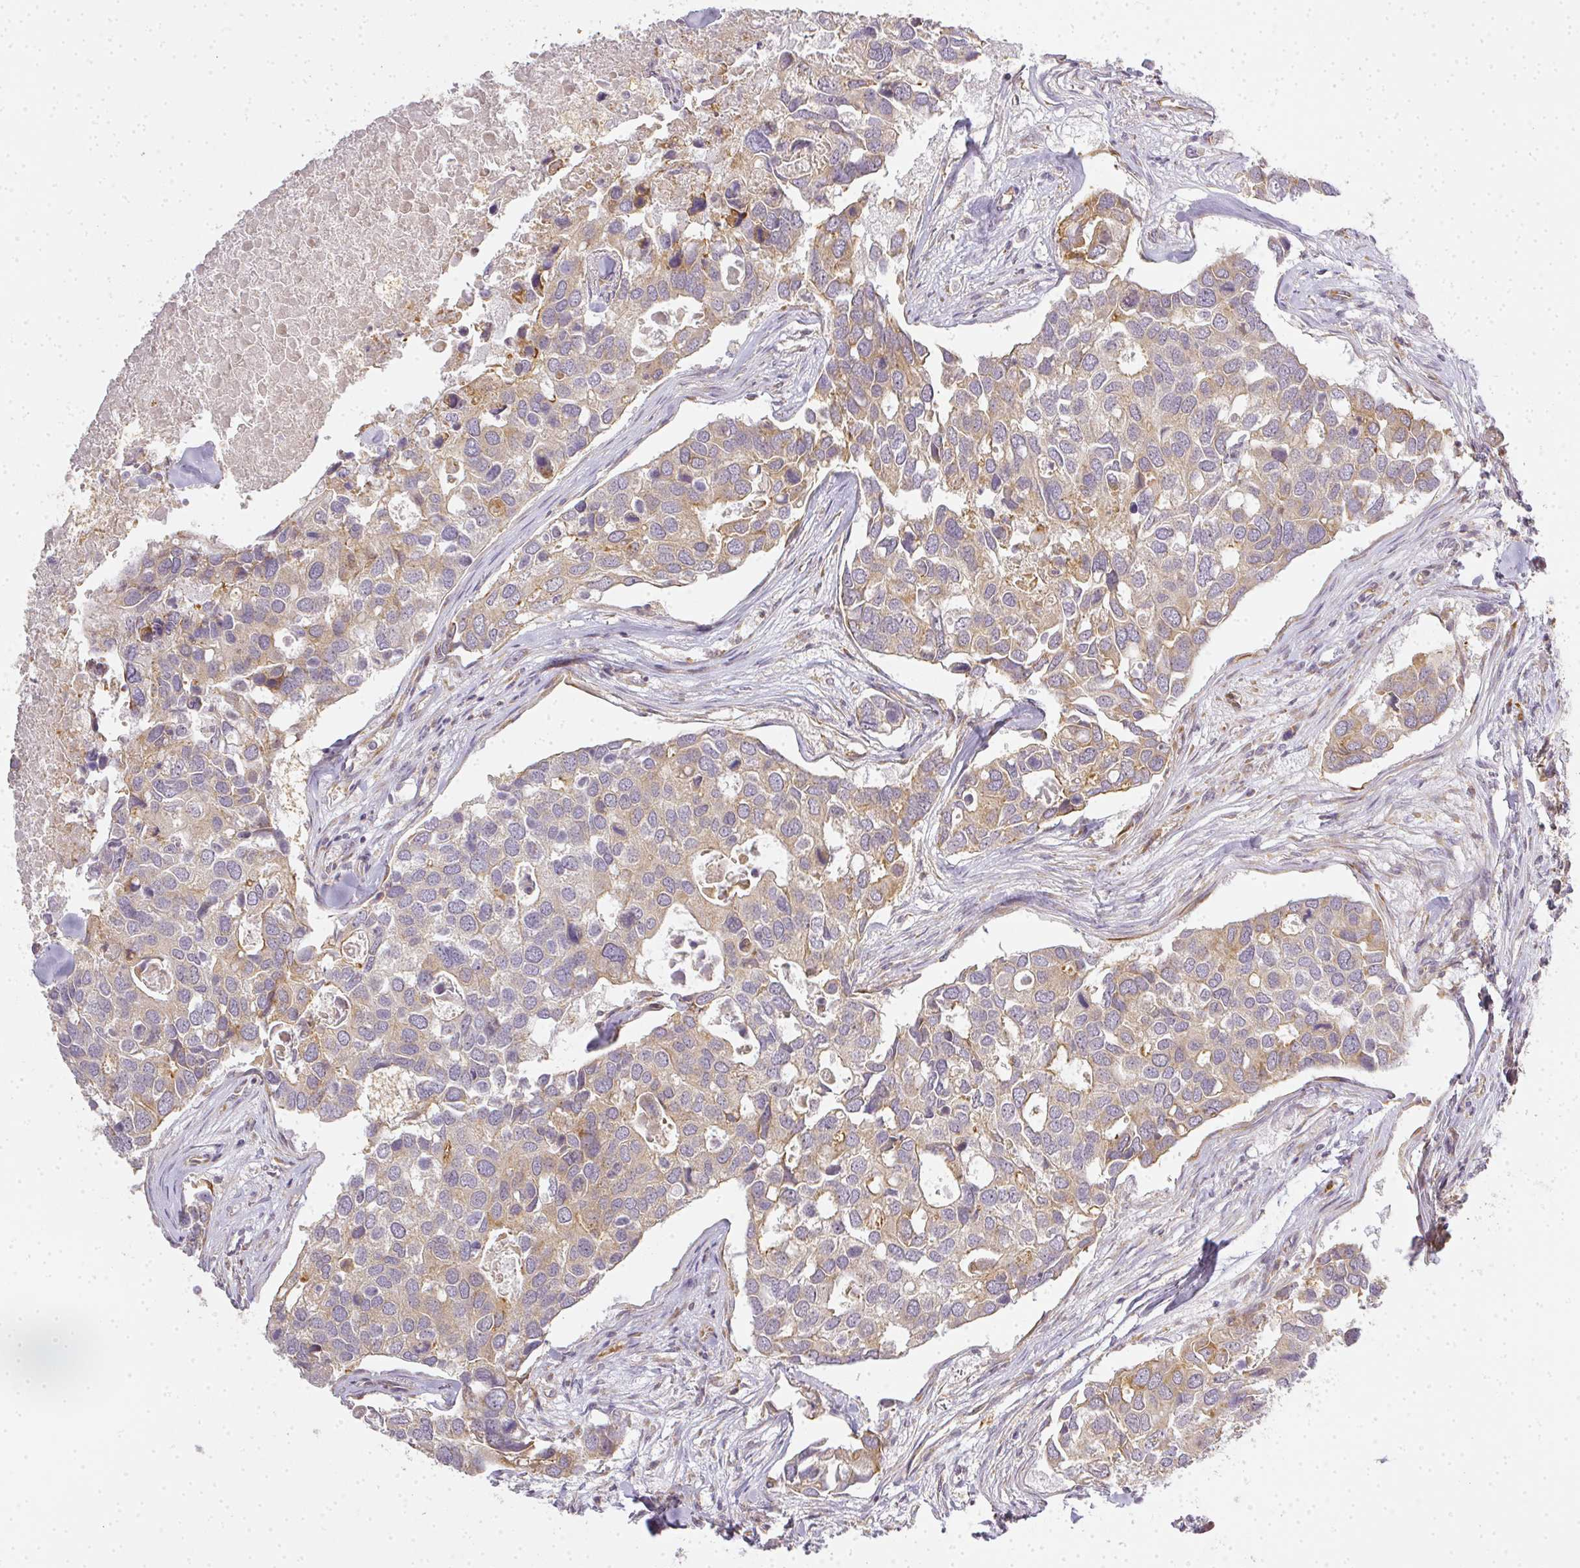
{"staining": {"intensity": "weak", "quantity": "25%-75%", "location": "cytoplasmic/membranous"}, "tissue": "breast cancer", "cell_type": "Tumor cells", "image_type": "cancer", "snomed": [{"axis": "morphology", "description": "Duct carcinoma"}, {"axis": "topography", "description": "Breast"}], "caption": "Weak cytoplasmic/membranous staining is identified in about 25%-75% of tumor cells in breast cancer.", "gene": "MED19", "patient": {"sex": "female", "age": 83}}